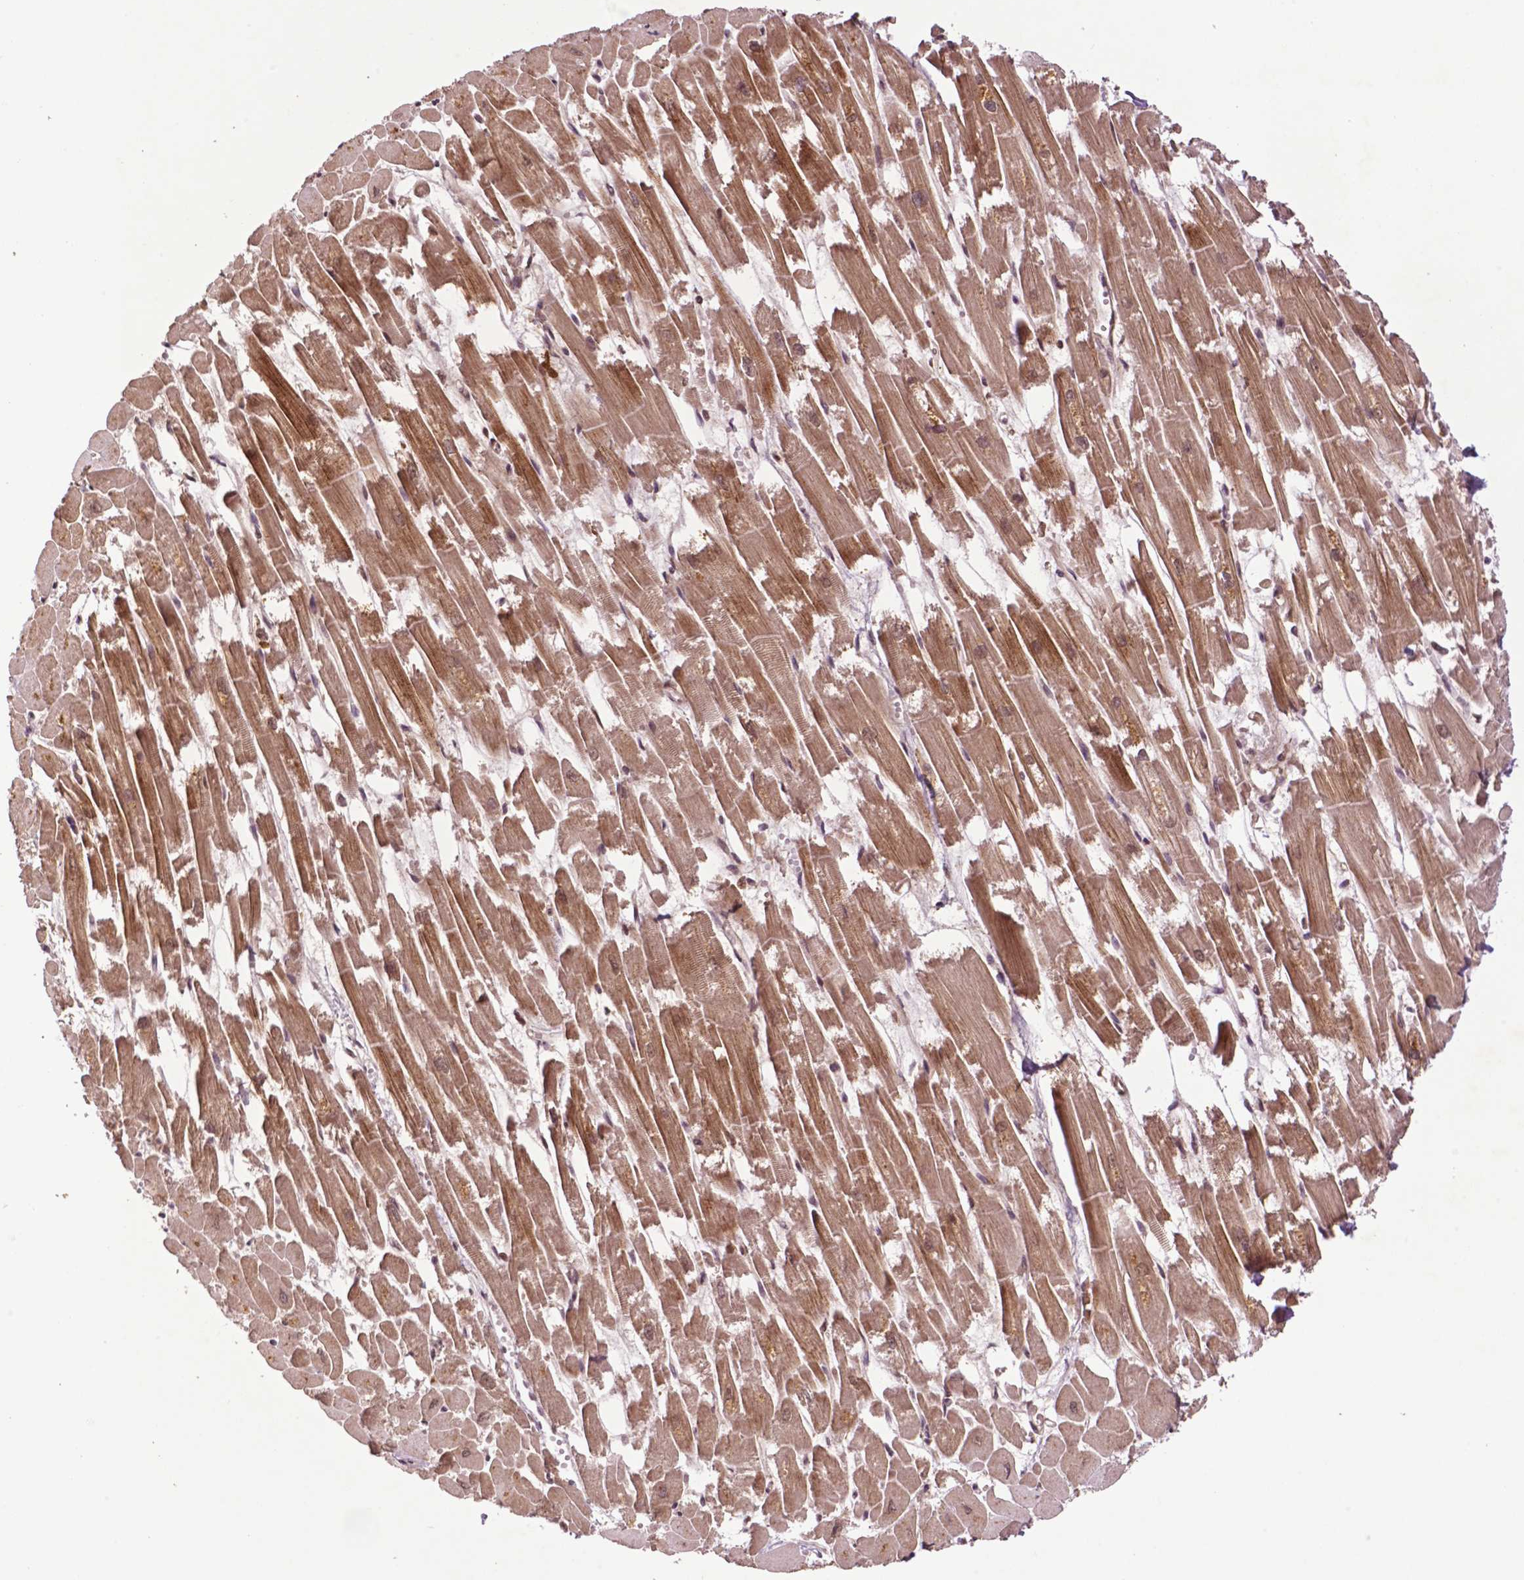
{"staining": {"intensity": "moderate", "quantity": "25%-75%", "location": "cytoplasmic/membranous"}, "tissue": "heart muscle", "cell_type": "Cardiomyocytes", "image_type": "normal", "snomed": [{"axis": "morphology", "description": "Normal tissue, NOS"}, {"axis": "topography", "description": "Heart"}], "caption": "IHC of unremarkable heart muscle exhibits medium levels of moderate cytoplasmic/membranous positivity in about 25%-75% of cardiomyocytes. (Stains: DAB in brown, nuclei in blue, Microscopy: brightfield microscopy at high magnification).", "gene": "TMX2", "patient": {"sex": "female", "age": 52}}